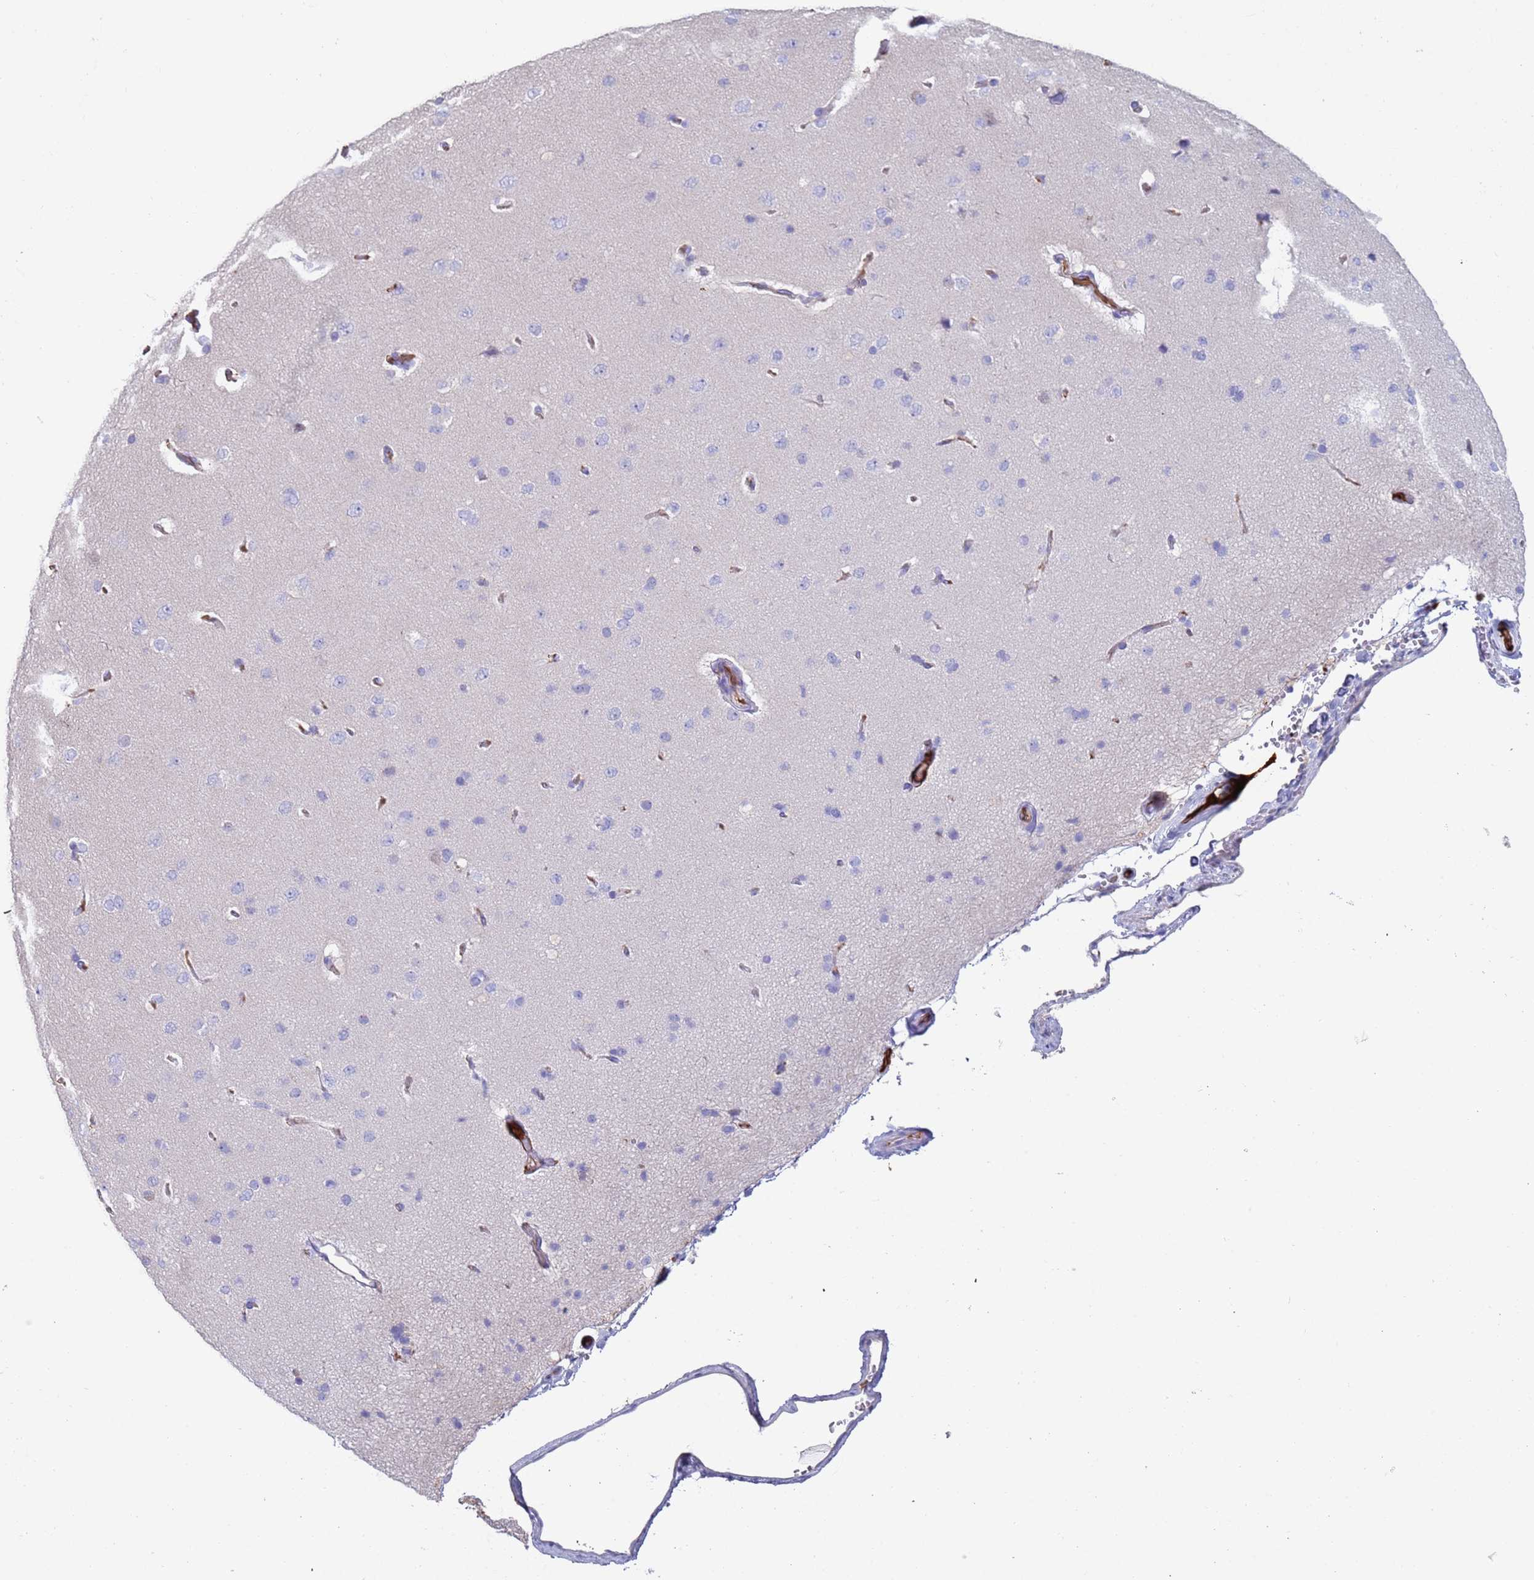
{"staining": {"intensity": "strong", "quantity": "<25%", "location": "cytoplasmic/membranous"}, "tissue": "cerebral cortex", "cell_type": "Endothelial cells", "image_type": "normal", "snomed": [{"axis": "morphology", "description": "Normal tissue, NOS"}, {"axis": "topography", "description": "Cerebral cortex"}], "caption": "A high-resolution image shows immunohistochemistry staining of benign cerebral cortex, which shows strong cytoplasmic/membranous expression in about <25% of endothelial cells.", "gene": "CYSLTR2", "patient": {"sex": "male", "age": 62}}